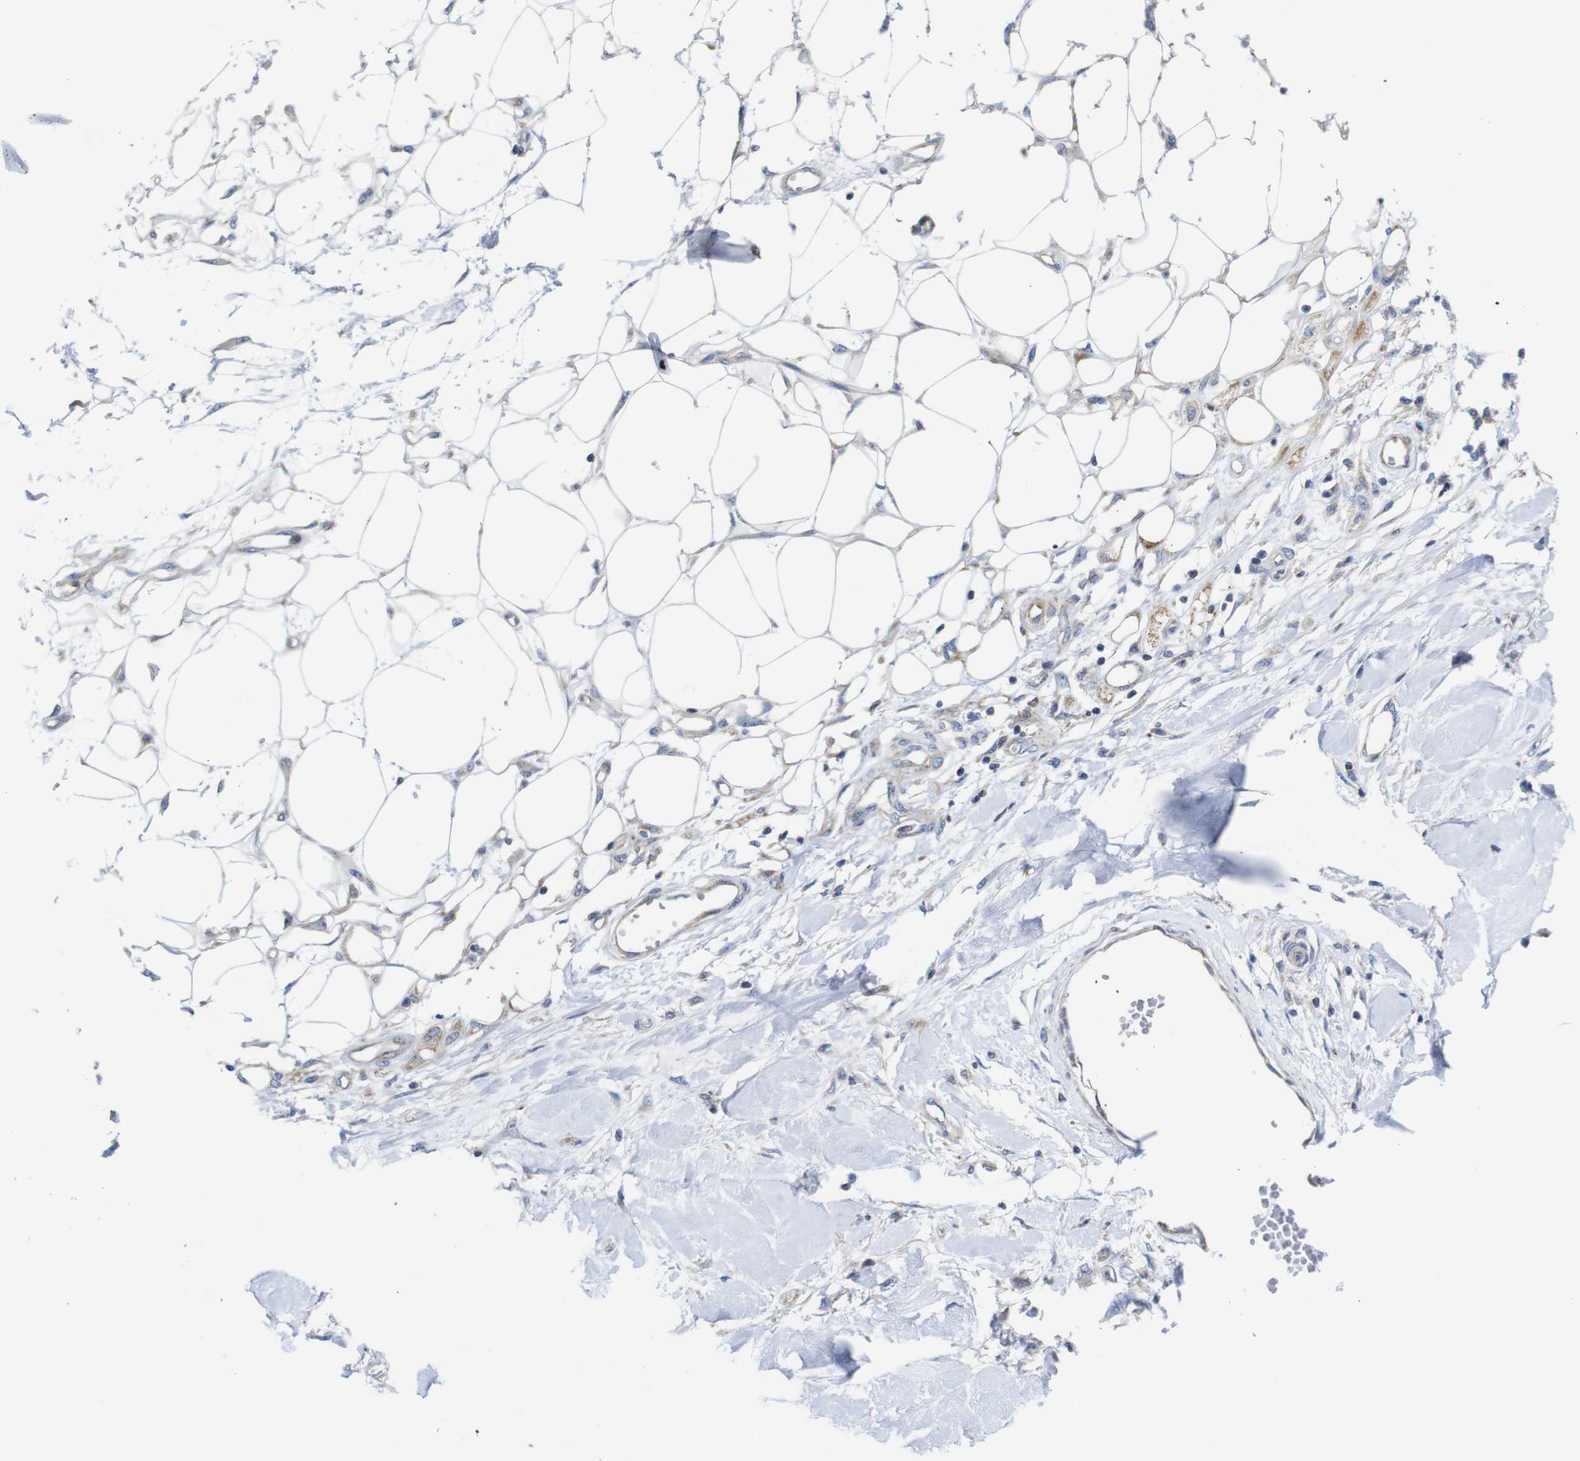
{"staining": {"intensity": "negative", "quantity": "none", "location": "none"}, "tissue": "adipose tissue", "cell_type": "Adipocytes", "image_type": "normal", "snomed": [{"axis": "morphology", "description": "Normal tissue, NOS"}, {"axis": "morphology", "description": "Squamous cell carcinoma, NOS"}, {"axis": "topography", "description": "Skin"}, {"axis": "topography", "description": "Peripheral nerve tissue"}], "caption": "Adipocytes show no significant protein positivity in normal adipose tissue. Nuclei are stained in blue.", "gene": "PDCD1LG2", "patient": {"sex": "male", "age": 83}}